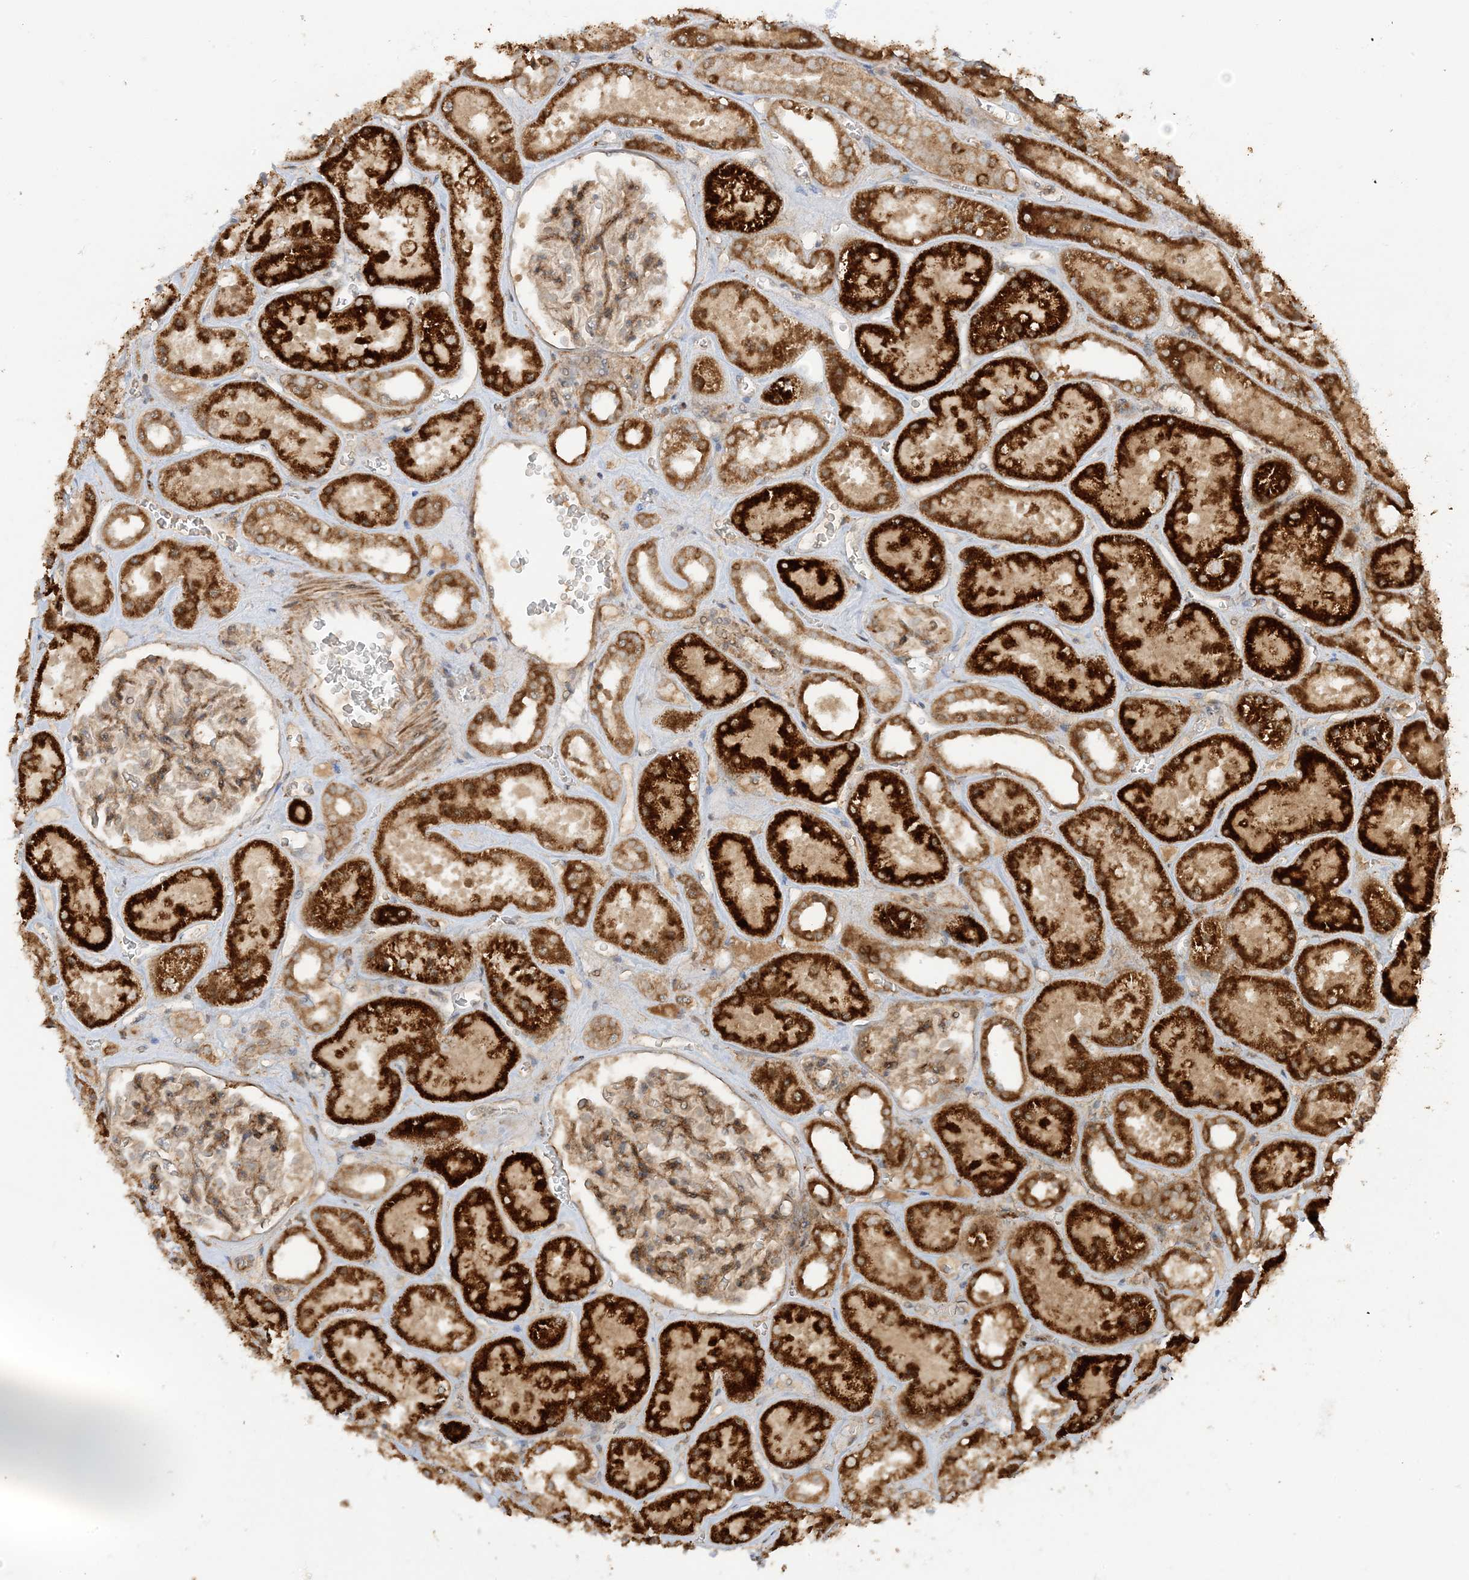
{"staining": {"intensity": "moderate", "quantity": "<25%", "location": "cytoplasmic/membranous"}, "tissue": "kidney", "cell_type": "Cells in glomeruli", "image_type": "normal", "snomed": [{"axis": "morphology", "description": "Normal tissue, NOS"}, {"axis": "topography", "description": "Kidney"}], "caption": "Immunohistochemistry (IHC) histopathology image of benign kidney stained for a protein (brown), which shows low levels of moderate cytoplasmic/membranous expression in about <25% of cells in glomeruli.", "gene": "XRN1", "patient": {"sex": "female", "age": 41}}